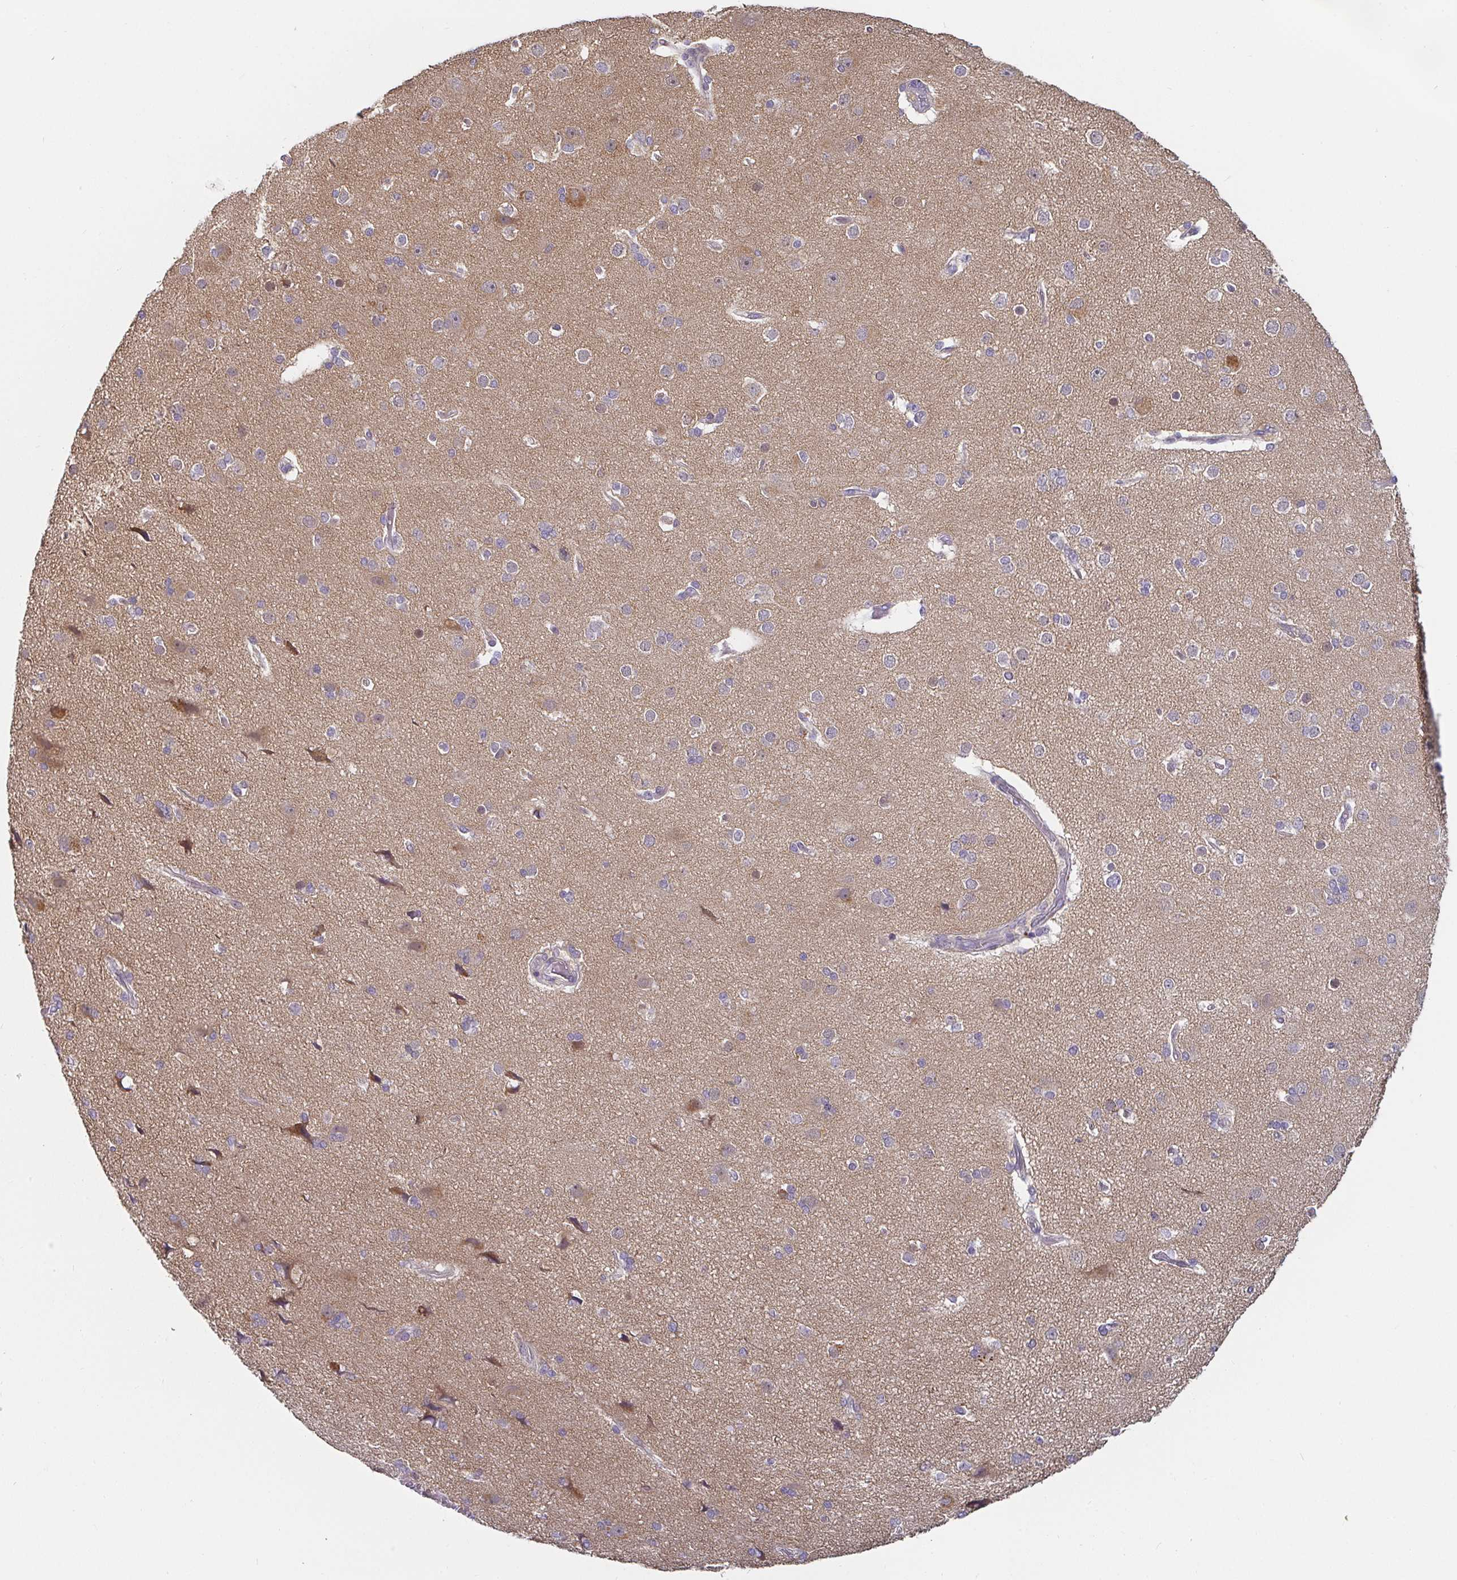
{"staining": {"intensity": "negative", "quantity": "none", "location": "none"}, "tissue": "cerebral cortex", "cell_type": "Endothelial cells", "image_type": "normal", "snomed": [{"axis": "morphology", "description": "Normal tissue, NOS"}, {"axis": "morphology", "description": "Glioma, malignant, High grade"}, {"axis": "topography", "description": "Cerebral cortex"}], "caption": "DAB immunohistochemical staining of normal cerebral cortex reveals no significant positivity in endothelial cells. Nuclei are stained in blue.", "gene": "CDH18", "patient": {"sex": "male", "age": 71}}